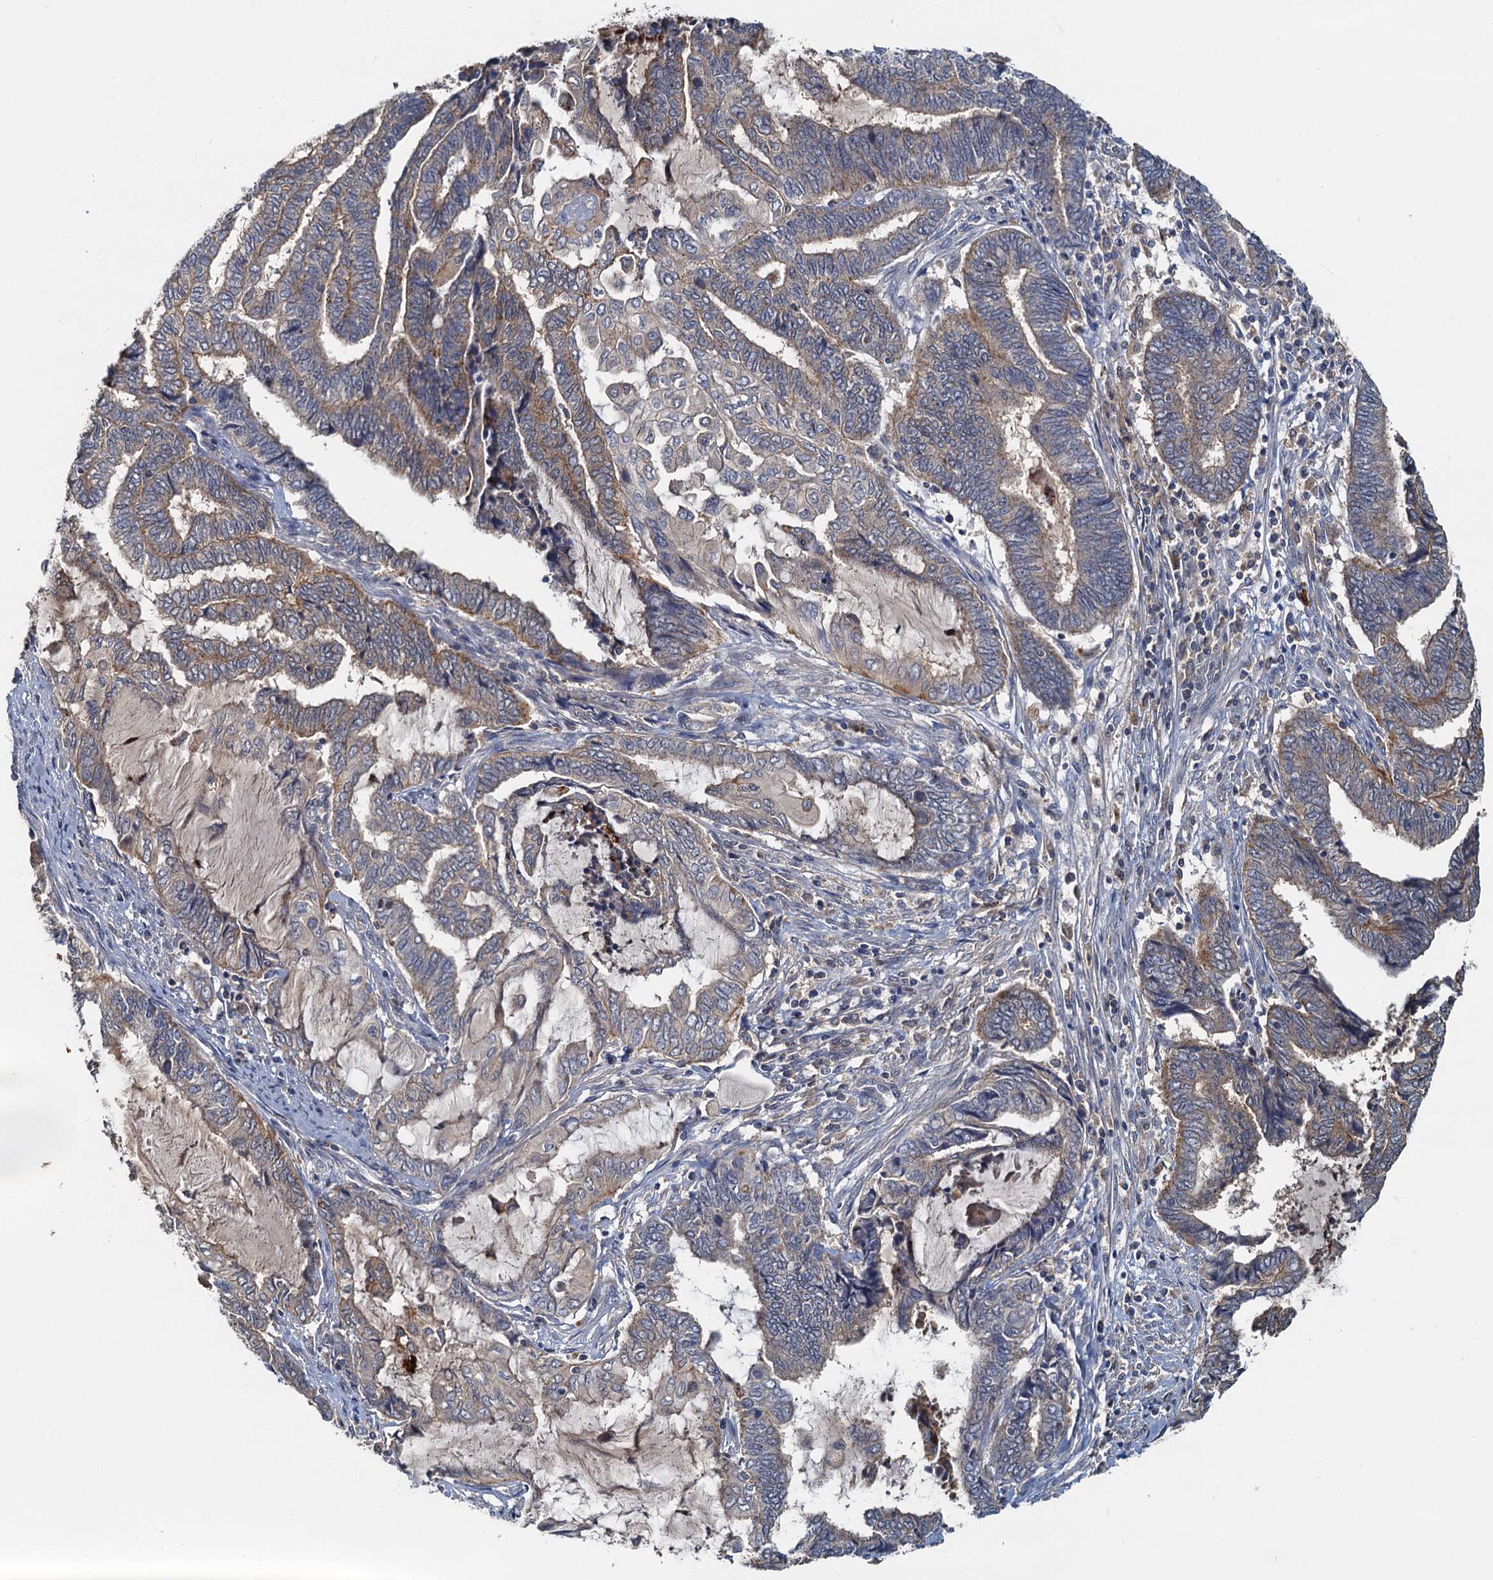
{"staining": {"intensity": "weak", "quantity": "25%-75%", "location": "cytoplasmic/membranous"}, "tissue": "endometrial cancer", "cell_type": "Tumor cells", "image_type": "cancer", "snomed": [{"axis": "morphology", "description": "Adenocarcinoma, NOS"}, {"axis": "topography", "description": "Uterus"}, {"axis": "topography", "description": "Endometrium"}], "caption": "Approximately 25%-75% of tumor cells in human endometrial cancer (adenocarcinoma) show weak cytoplasmic/membranous protein positivity as visualized by brown immunohistochemical staining.", "gene": "TOLLIP", "patient": {"sex": "female", "age": 70}}